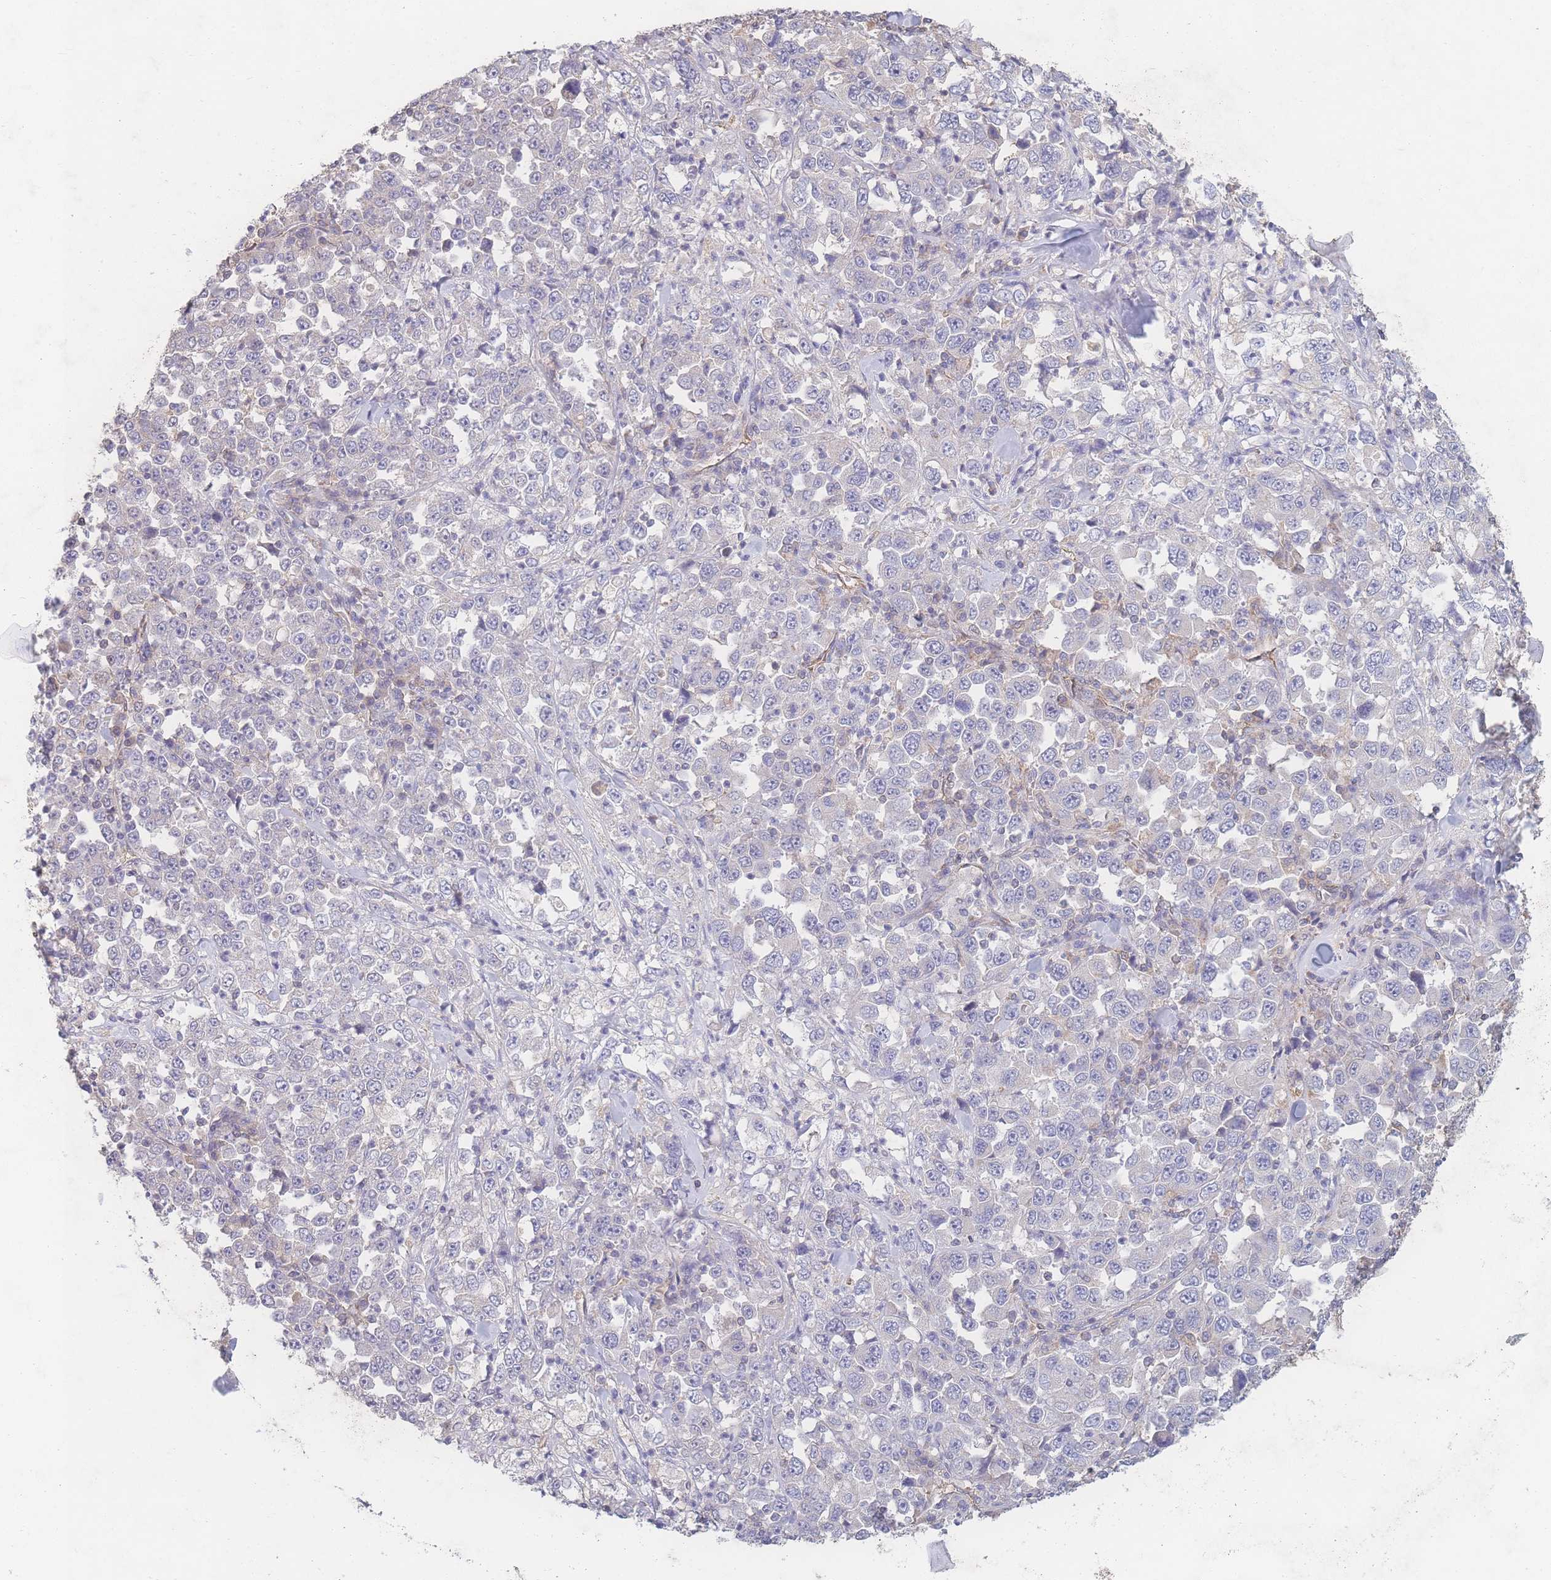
{"staining": {"intensity": "negative", "quantity": "none", "location": "none"}, "tissue": "stomach cancer", "cell_type": "Tumor cells", "image_type": "cancer", "snomed": [{"axis": "morphology", "description": "Normal tissue, NOS"}, {"axis": "morphology", "description": "Adenocarcinoma, NOS"}, {"axis": "topography", "description": "Stomach, upper"}, {"axis": "topography", "description": "Stomach"}], "caption": "Stomach cancer stained for a protein using immunohistochemistry shows no expression tumor cells.", "gene": "GIPR", "patient": {"sex": "male", "age": 59}}